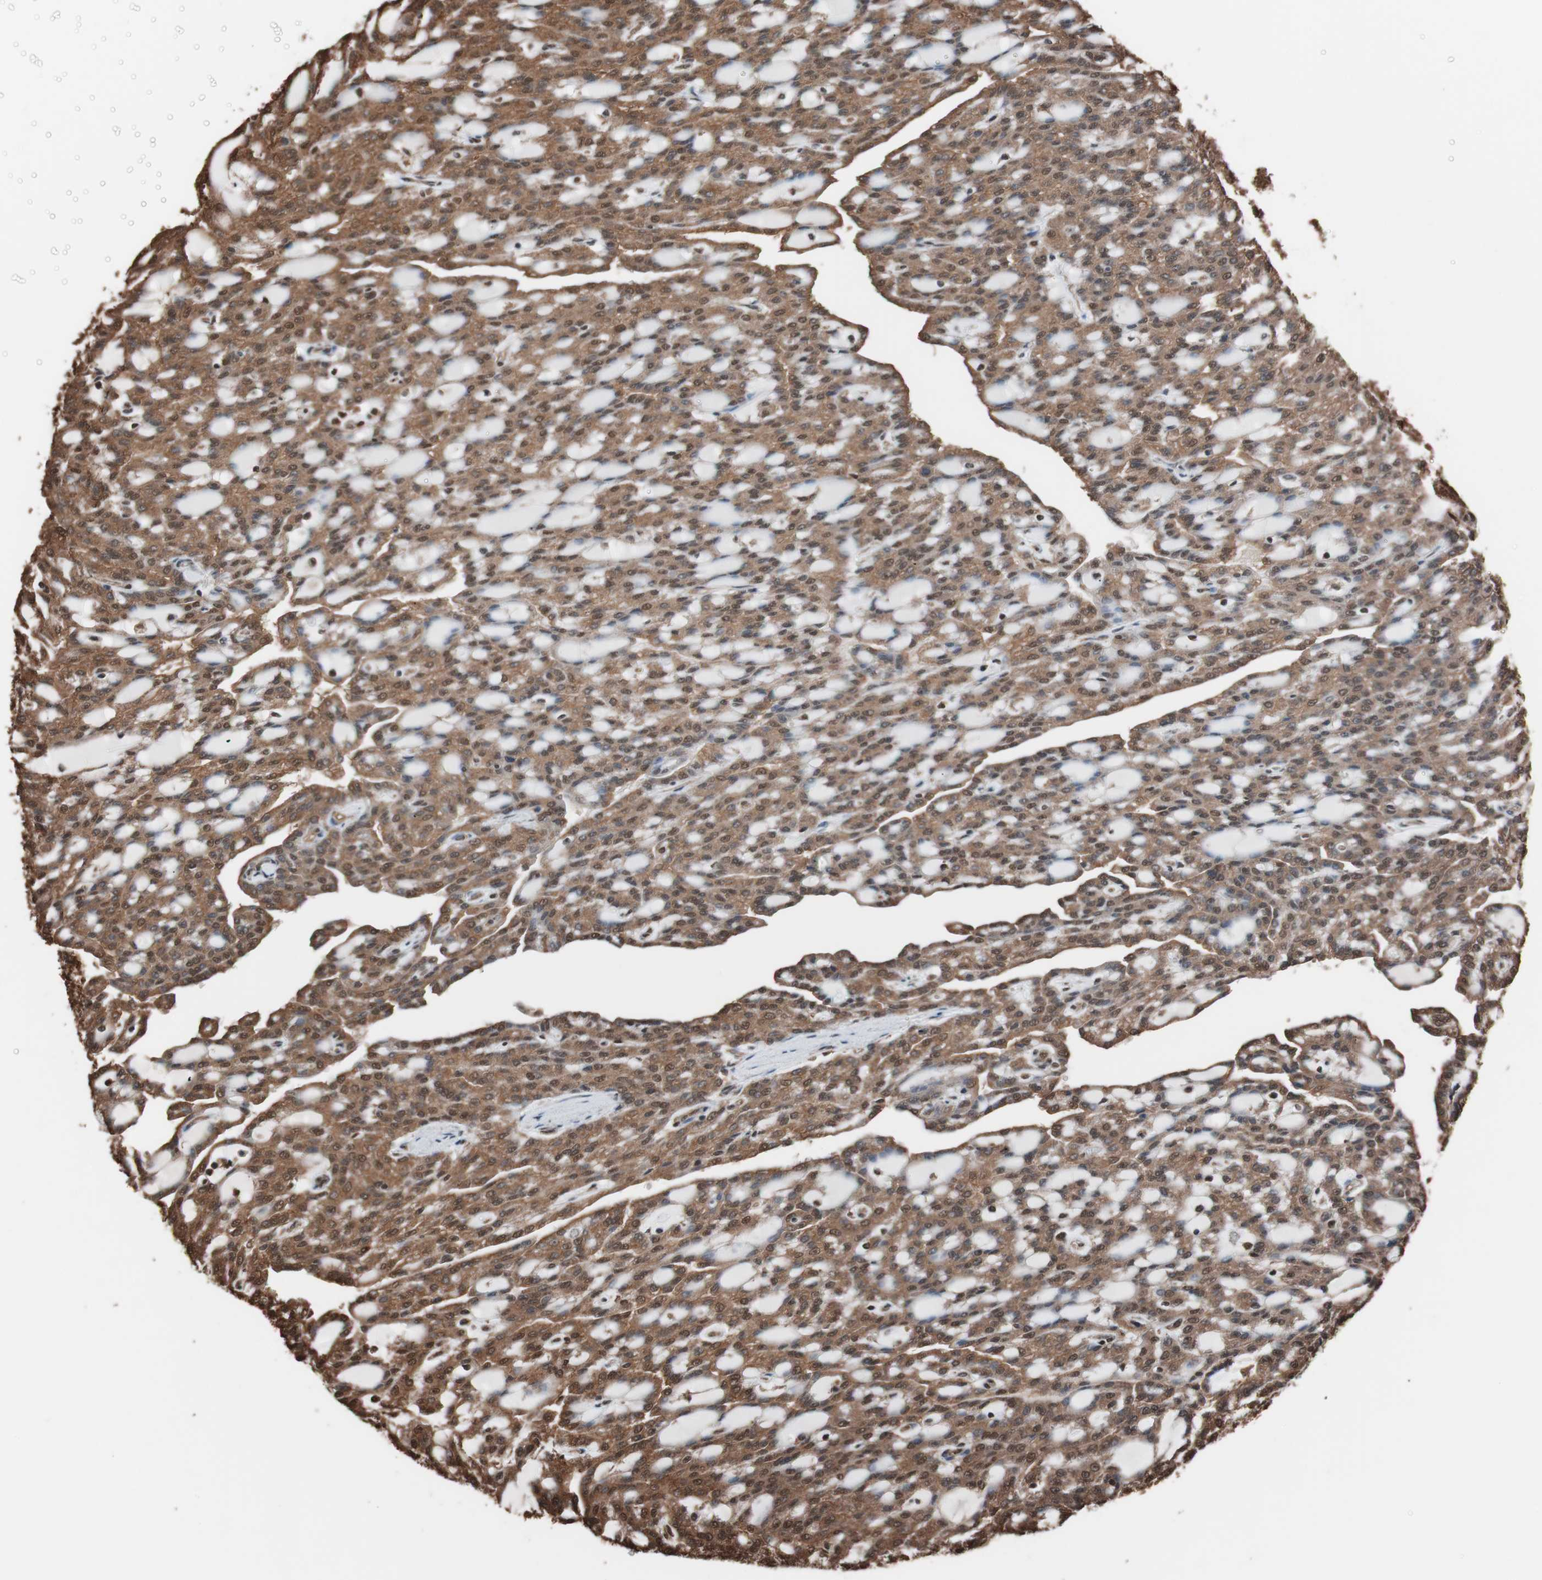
{"staining": {"intensity": "strong", "quantity": ">75%", "location": "cytoplasmic/membranous,nuclear"}, "tissue": "renal cancer", "cell_type": "Tumor cells", "image_type": "cancer", "snomed": [{"axis": "morphology", "description": "Adenocarcinoma, NOS"}, {"axis": "topography", "description": "Kidney"}], "caption": "Immunohistochemistry (IHC) (DAB (3,3'-diaminobenzidine)) staining of renal cancer shows strong cytoplasmic/membranous and nuclear protein positivity in approximately >75% of tumor cells.", "gene": "CALM2", "patient": {"sex": "male", "age": 63}}